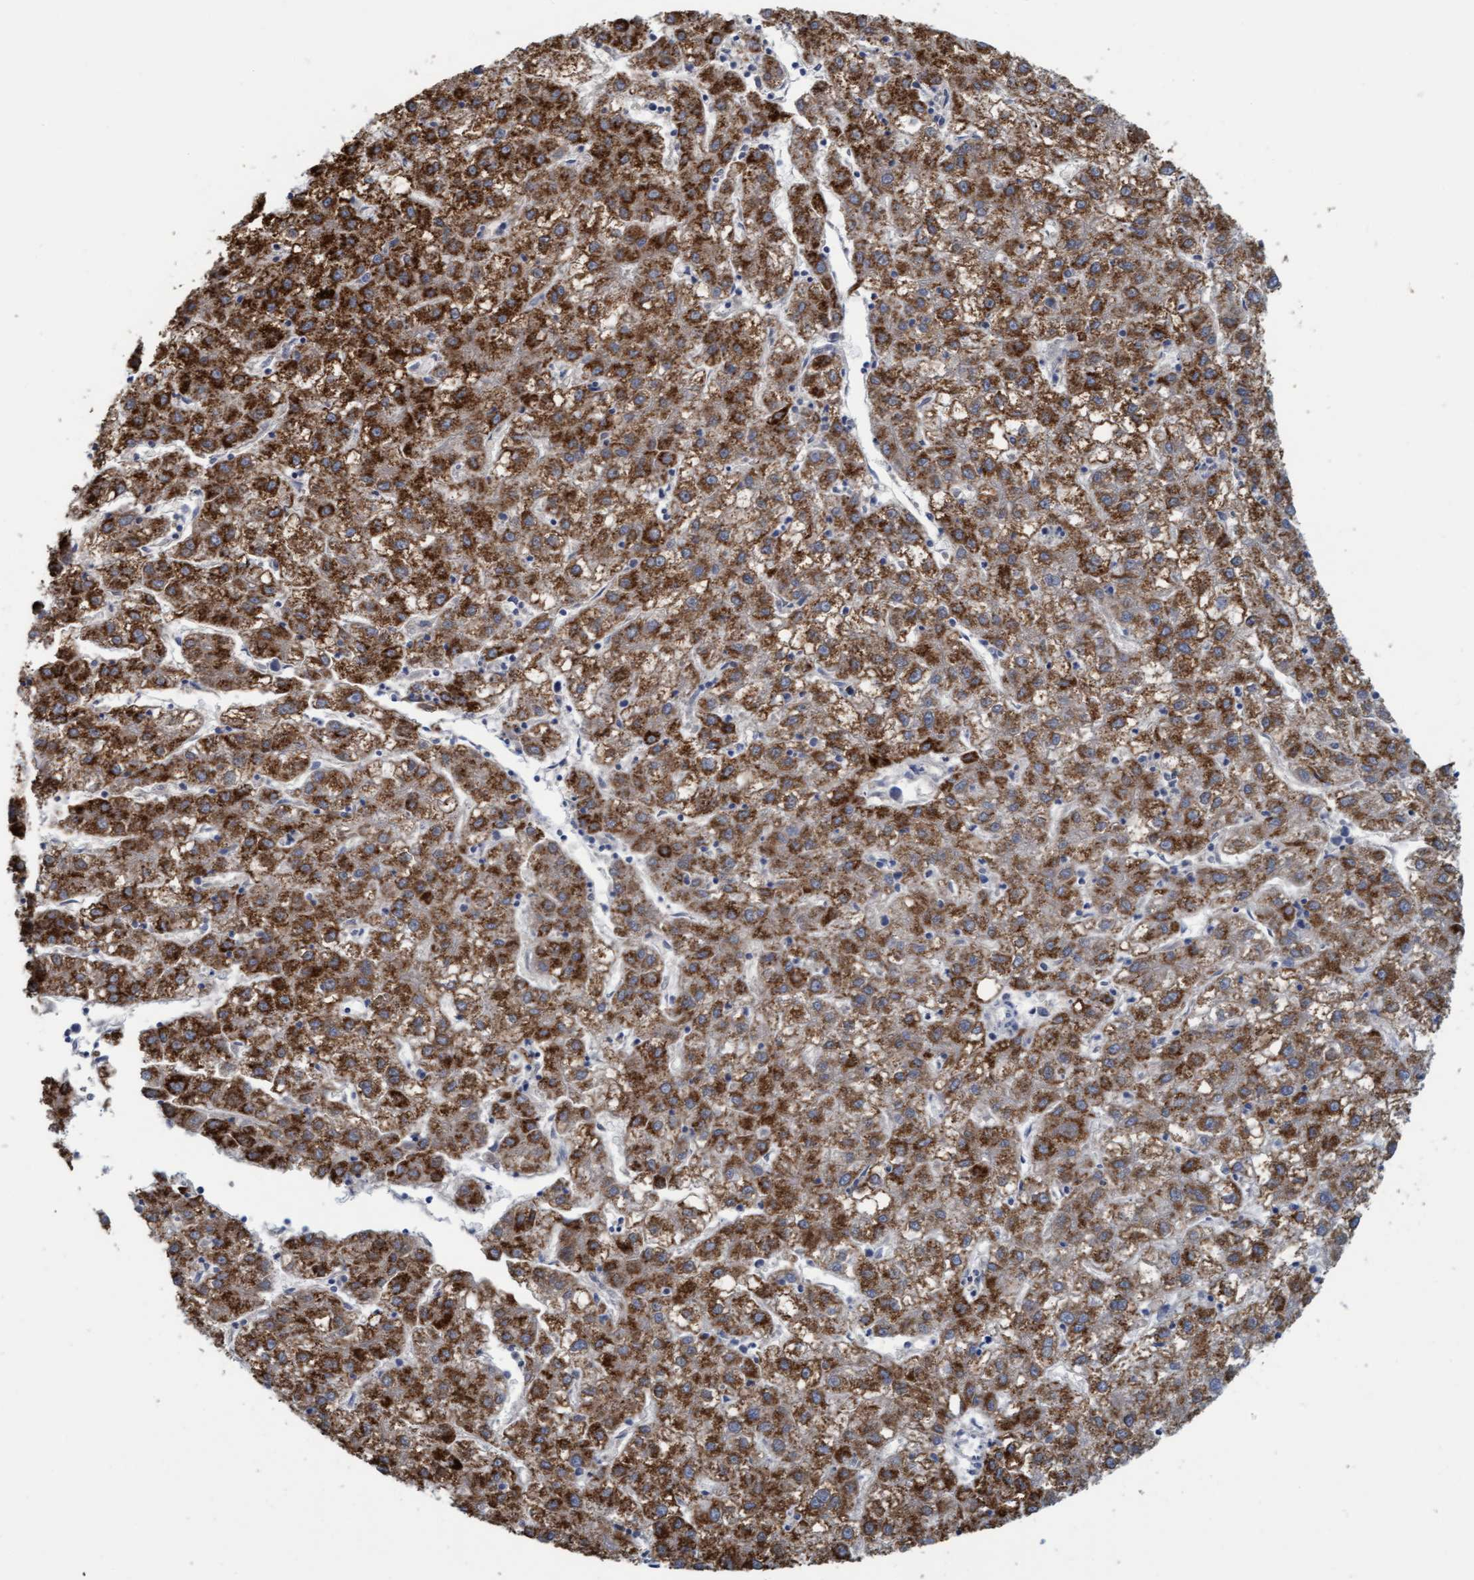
{"staining": {"intensity": "strong", "quantity": ">75%", "location": "cytoplasmic/membranous"}, "tissue": "liver cancer", "cell_type": "Tumor cells", "image_type": "cancer", "snomed": [{"axis": "morphology", "description": "Carcinoma, Hepatocellular, NOS"}, {"axis": "topography", "description": "Liver"}], "caption": "A photomicrograph of liver hepatocellular carcinoma stained for a protein exhibits strong cytoplasmic/membranous brown staining in tumor cells.", "gene": "LRSAM1", "patient": {"sex": "male", "age": 72}}